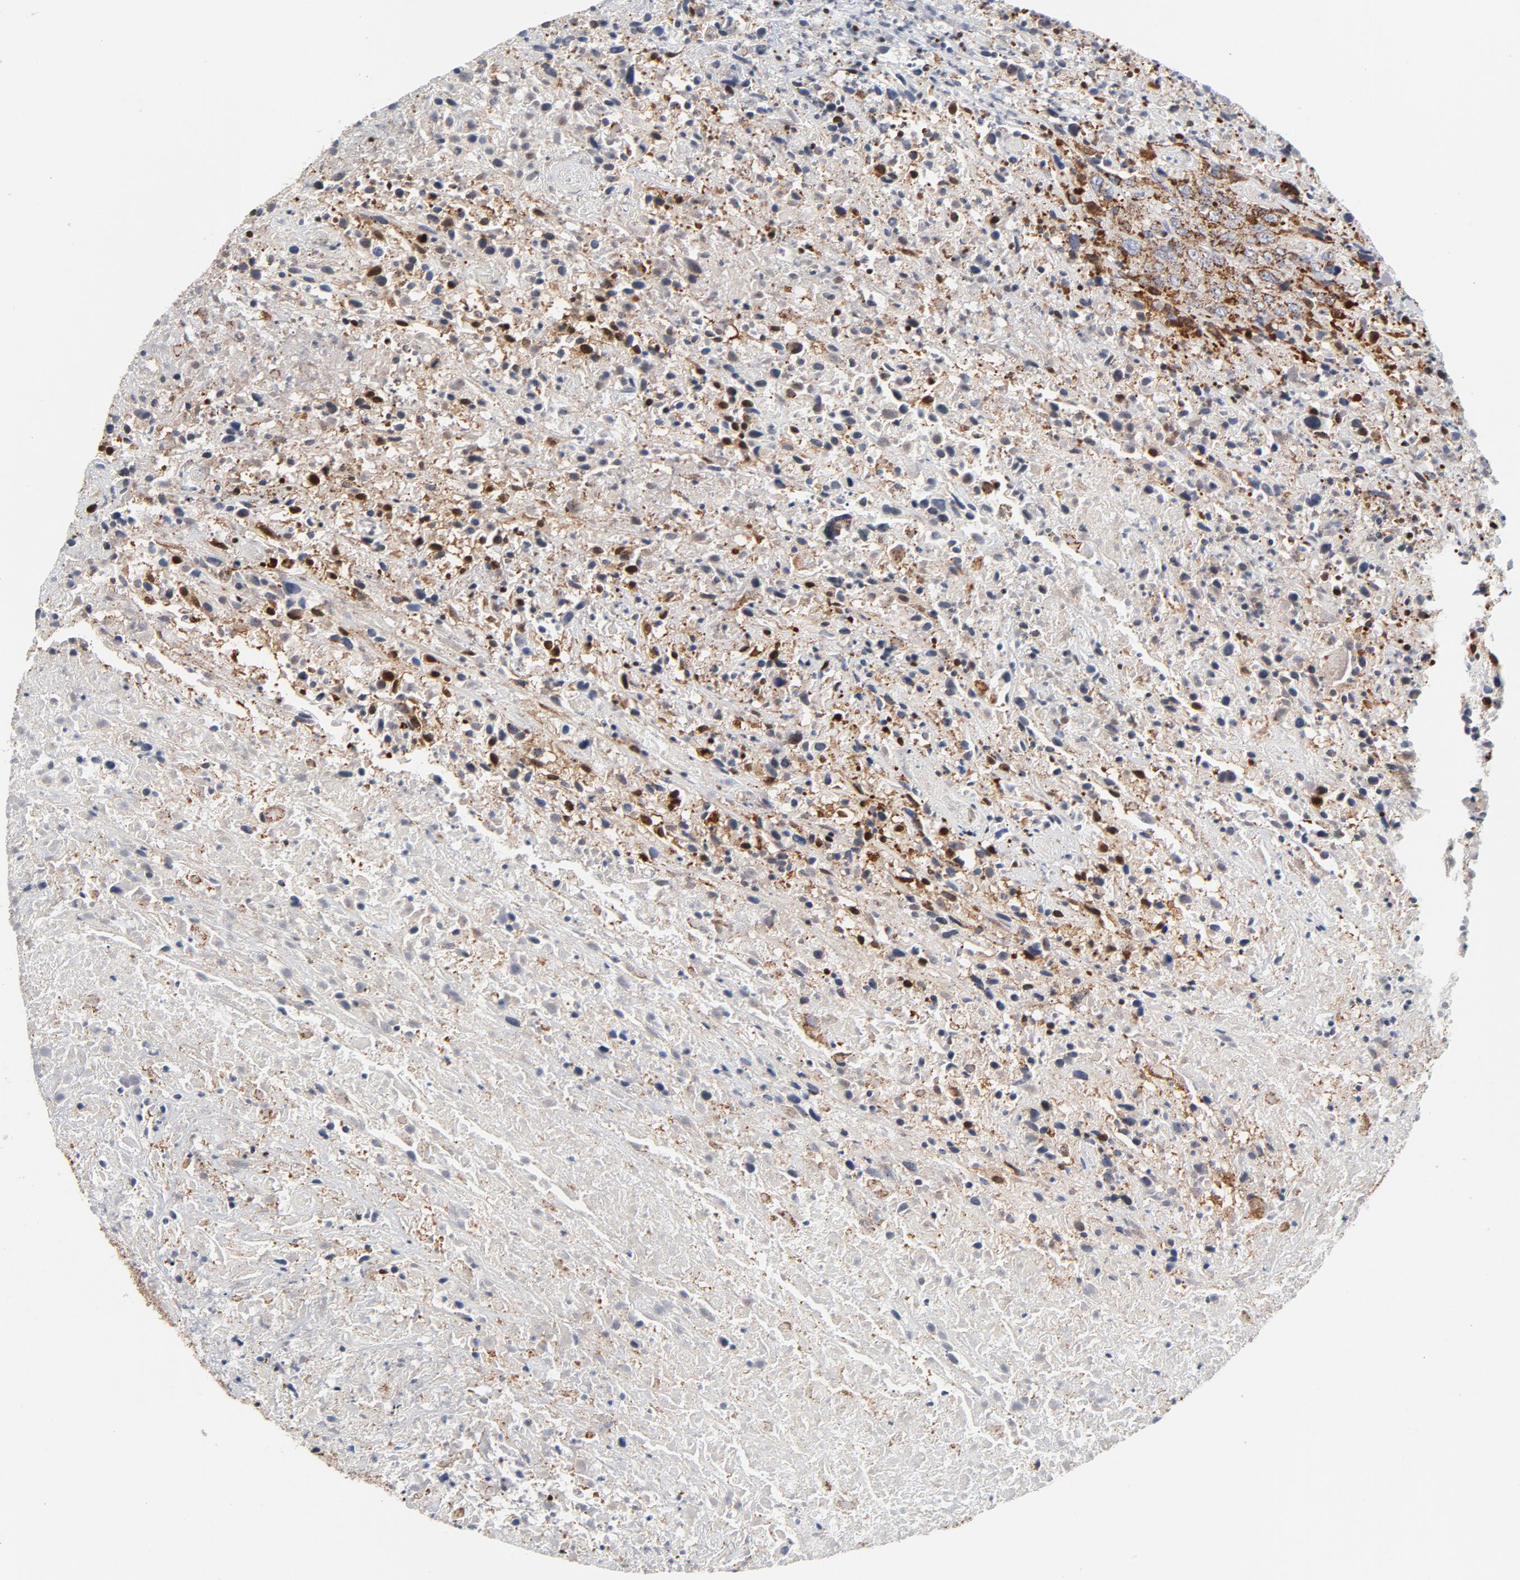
{"staining": {"intensity": "moderate", "quantity": ">75%", "location": "cytoplasmic/membranous"}, "tissue": "urothelial cancer", "cell_type": "Tumor cells", "image_type": "cancer", "snomed": [{"axis": "morphology", "description": "Urothelial carcinoma, High grade"}, {"axis": "topography", "description": "Urinary bladder"}], "caption": "Brown immunohistochemical staining in human urothelial cancer exhibits moderate cytoplasmic/membranous positivity in about >75% of tumor cells.", "gene": "CYCS", "patient": {"sex": "male", "age": 61}}